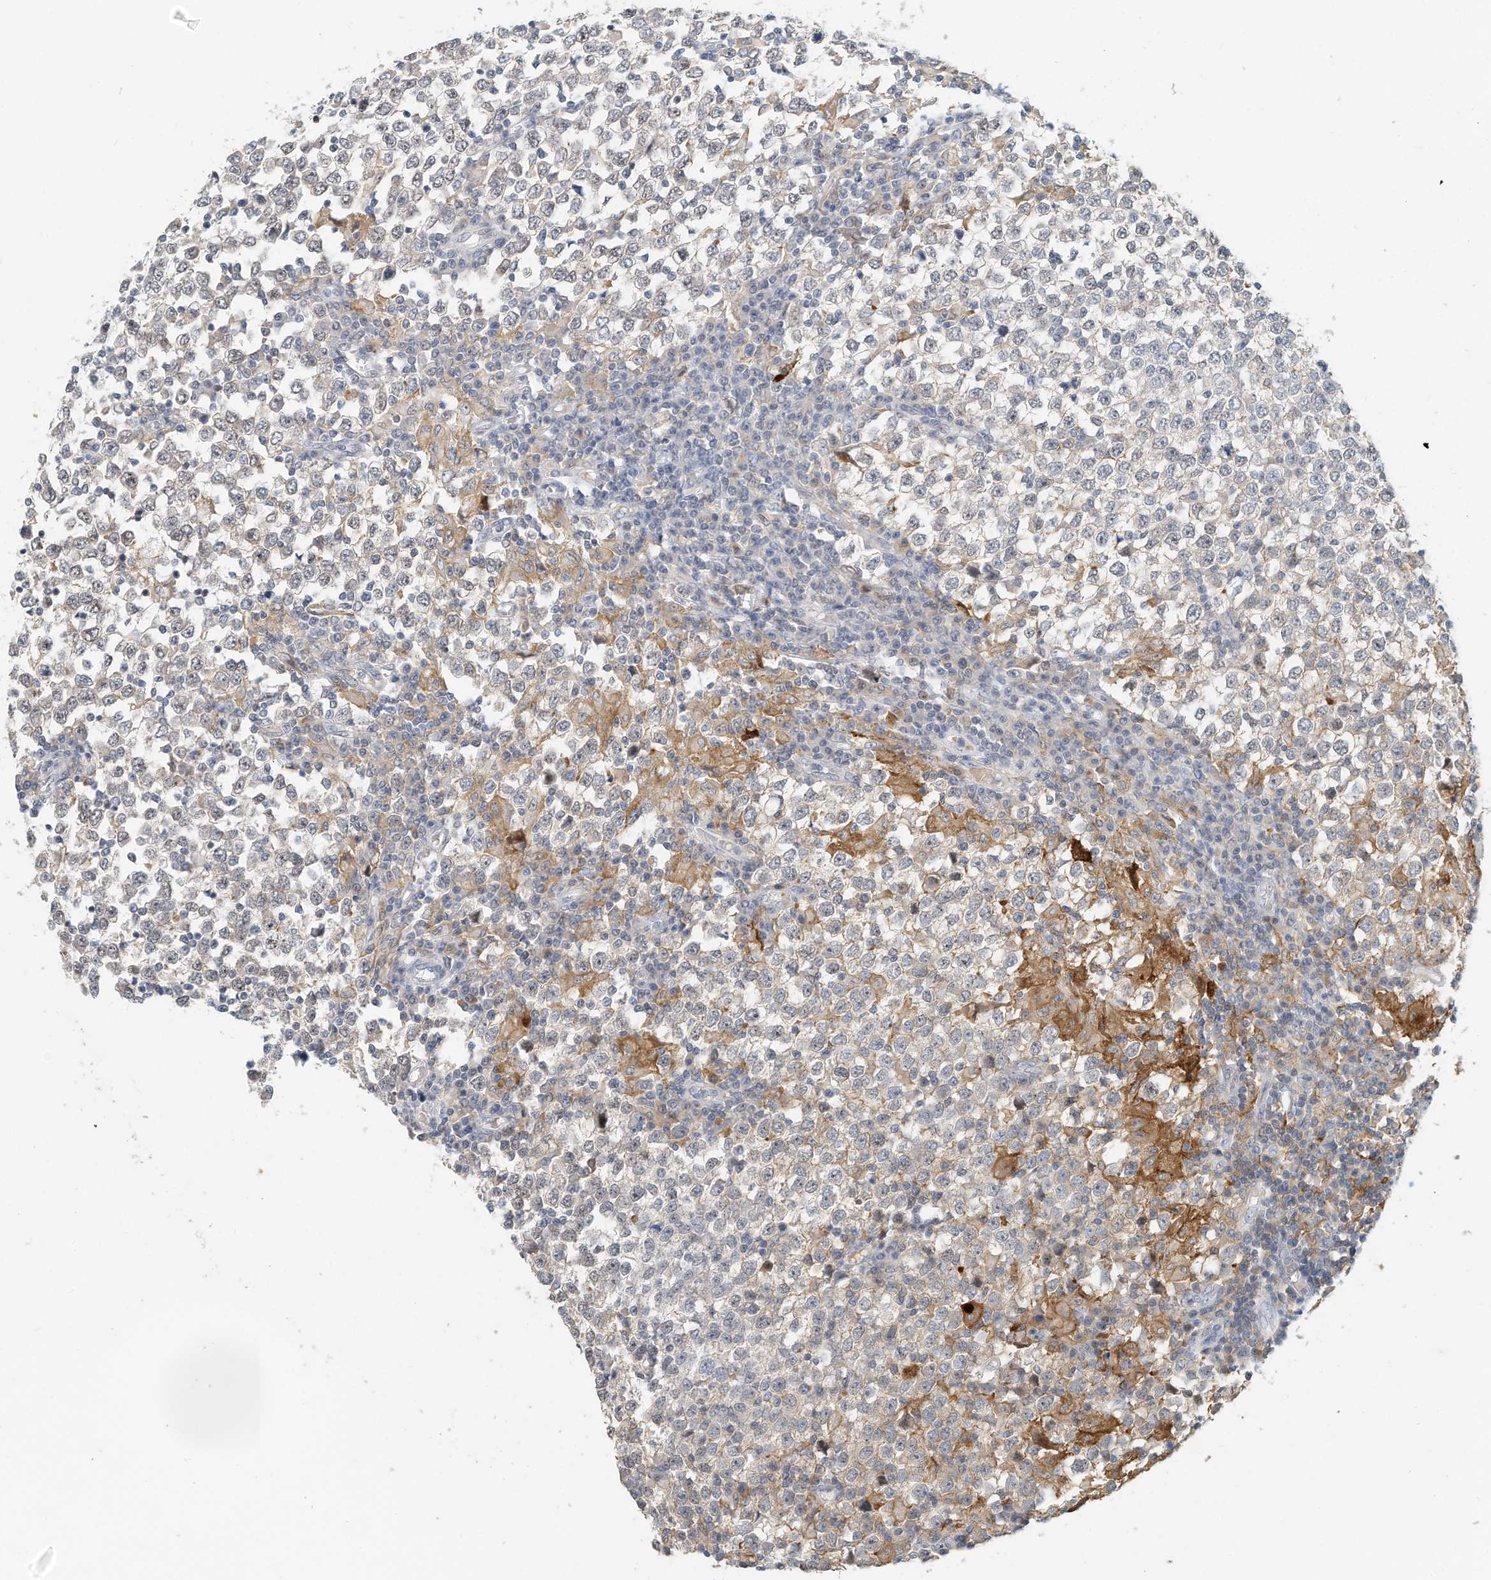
{"staining": {"intensity": "moderate", "quantity": "<25%", "location": "cytoplasmic/membranous"}, "tissue": "testis cancer", "cell_type": "Tumor cells", "image_type": "cancer", "snomed": [{"axis": "morphology", "description": "Seminoma, NOS"}, {"axis": "topography", "description": "Testis"}], "caption": "This histopathology image exhibits immunohistochemistry (IHC) staining of testis cancer, with low moderate cytoplasmic/membranous positivity in about <25% of tumor cells.", "gene": "MICAL1", "patient": {"sex": "male", "age": 65}}